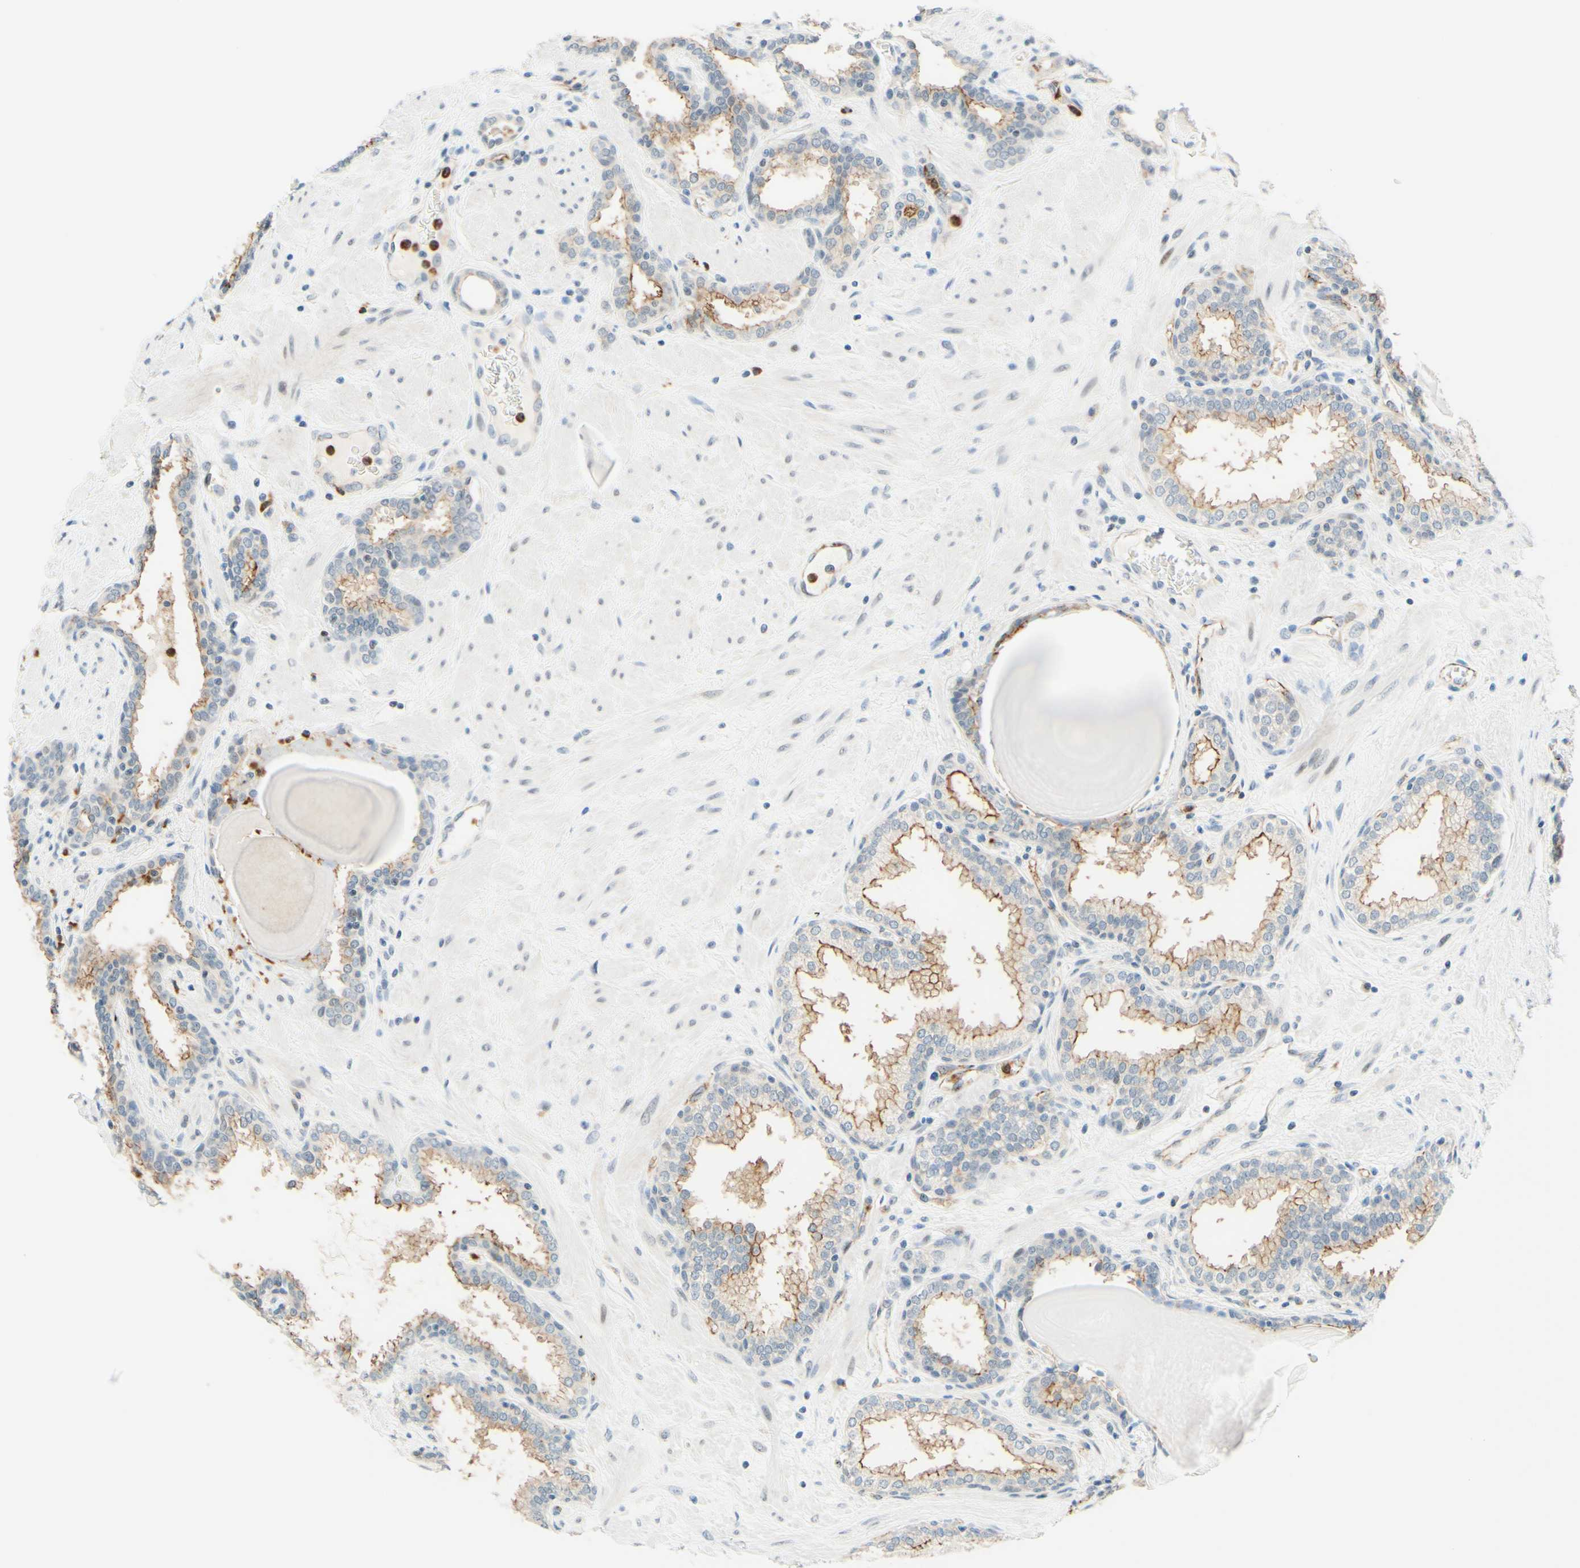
{"staining": {"intensity": "moderate", "quantity": "<25%", "location": "cytoplasmic/membranous"}, "tissue": "prostate", "cell_type": "Glandular cells", "image_type": "normal", "snomed": [{"axis": "morphology", "description": "Normal tissue, NOS"}, {"axis": "topography", "description": "Prostate"}], "caption": "The image demonstrates immunohistochemical staining of unremarkable prostate. There is moderate cytoplasmic/membranous expression is seen in approximately <25% of glandular cells.", "gene": "TREM2", "patient": {"sex": "male", "age": 51}}